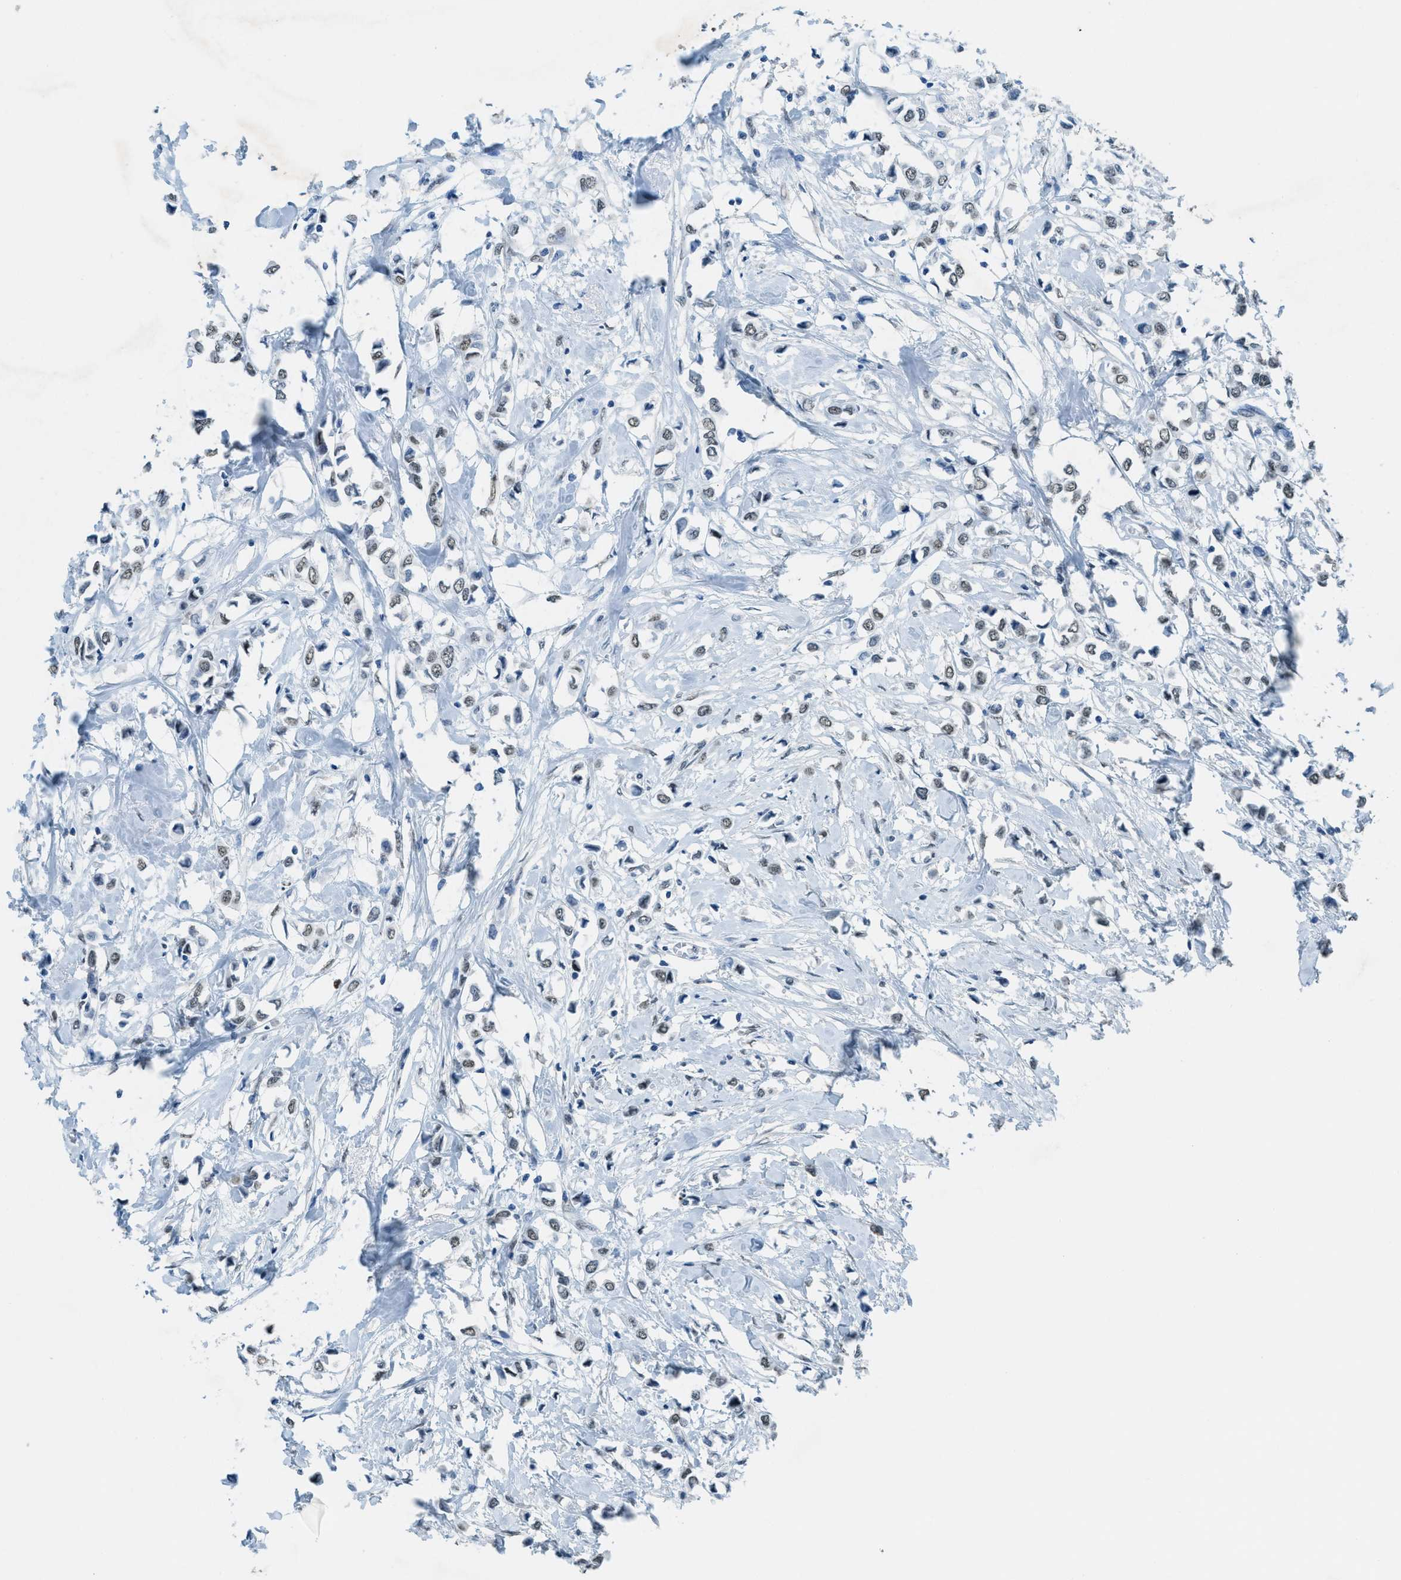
{"staining": {"intensity": "weak", "quantity": "25%-75%", "location": "nuclear"}, "tissue": "breast cancer", "cell_type": "Tumor cells", "image_type": "cancer", "snomed": [{"axis": "morphology", "description": "Lobular carcinoma"}, {"axis": "topography", "description": "Breast"}], "caption": "Human breast cancer (lobular carcinoma) stained for a protein (brown) displays weak nuclear positive expression in approximately 25%-75% of tumor cells.", "gene": "TTC13", "patient": {"sex": "female", "age": 51}}